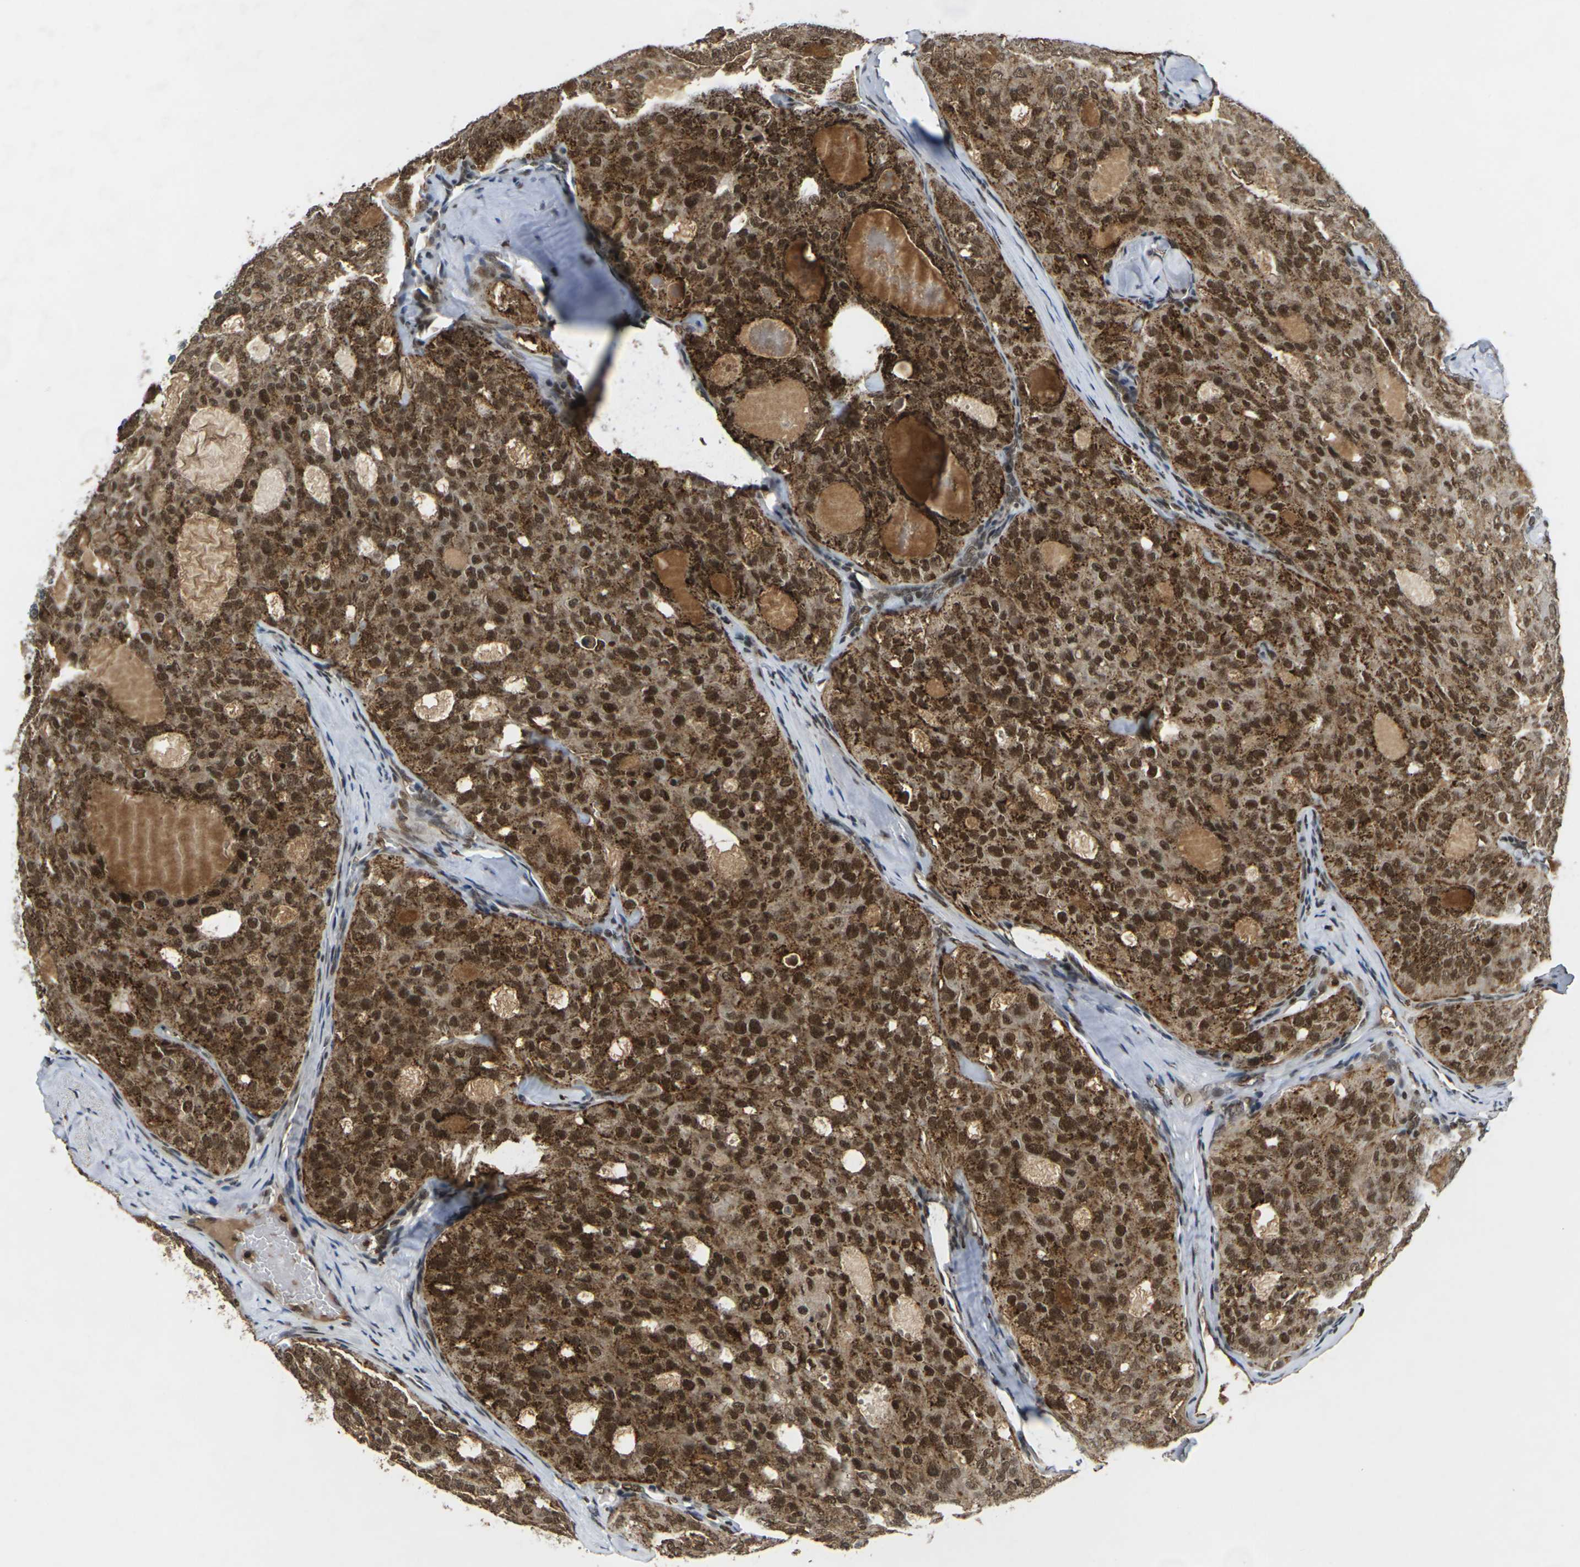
{"staining": {"intensity": "strong", "quantity": ">75%", "location": "cytoplasmic/membranous,nuclear"}, "tissue": "thyroid cancer", "cell_type": "Tumor cells", "image_type": "cancer", "snomed": [{"axis": "morphology", "description": "Follicular adenoma carcinoma, NOS"}, {"axis": "topography", "description": "Thyroid gland"}], "caption": "Thyroid cancer (follicular adenoma carcinoma) stained with IHC displays strong cytoplasmic/membranous and nuclear positivity in approximately >75% of tumor cells. The staining was performed using DAB to visualize the protein expression in brown, while the nuclei were stained in blue with hematoxylin (Magnification: 20x).", "gene": "NELFA", "patient": {"sex": "male", "age": 75}}